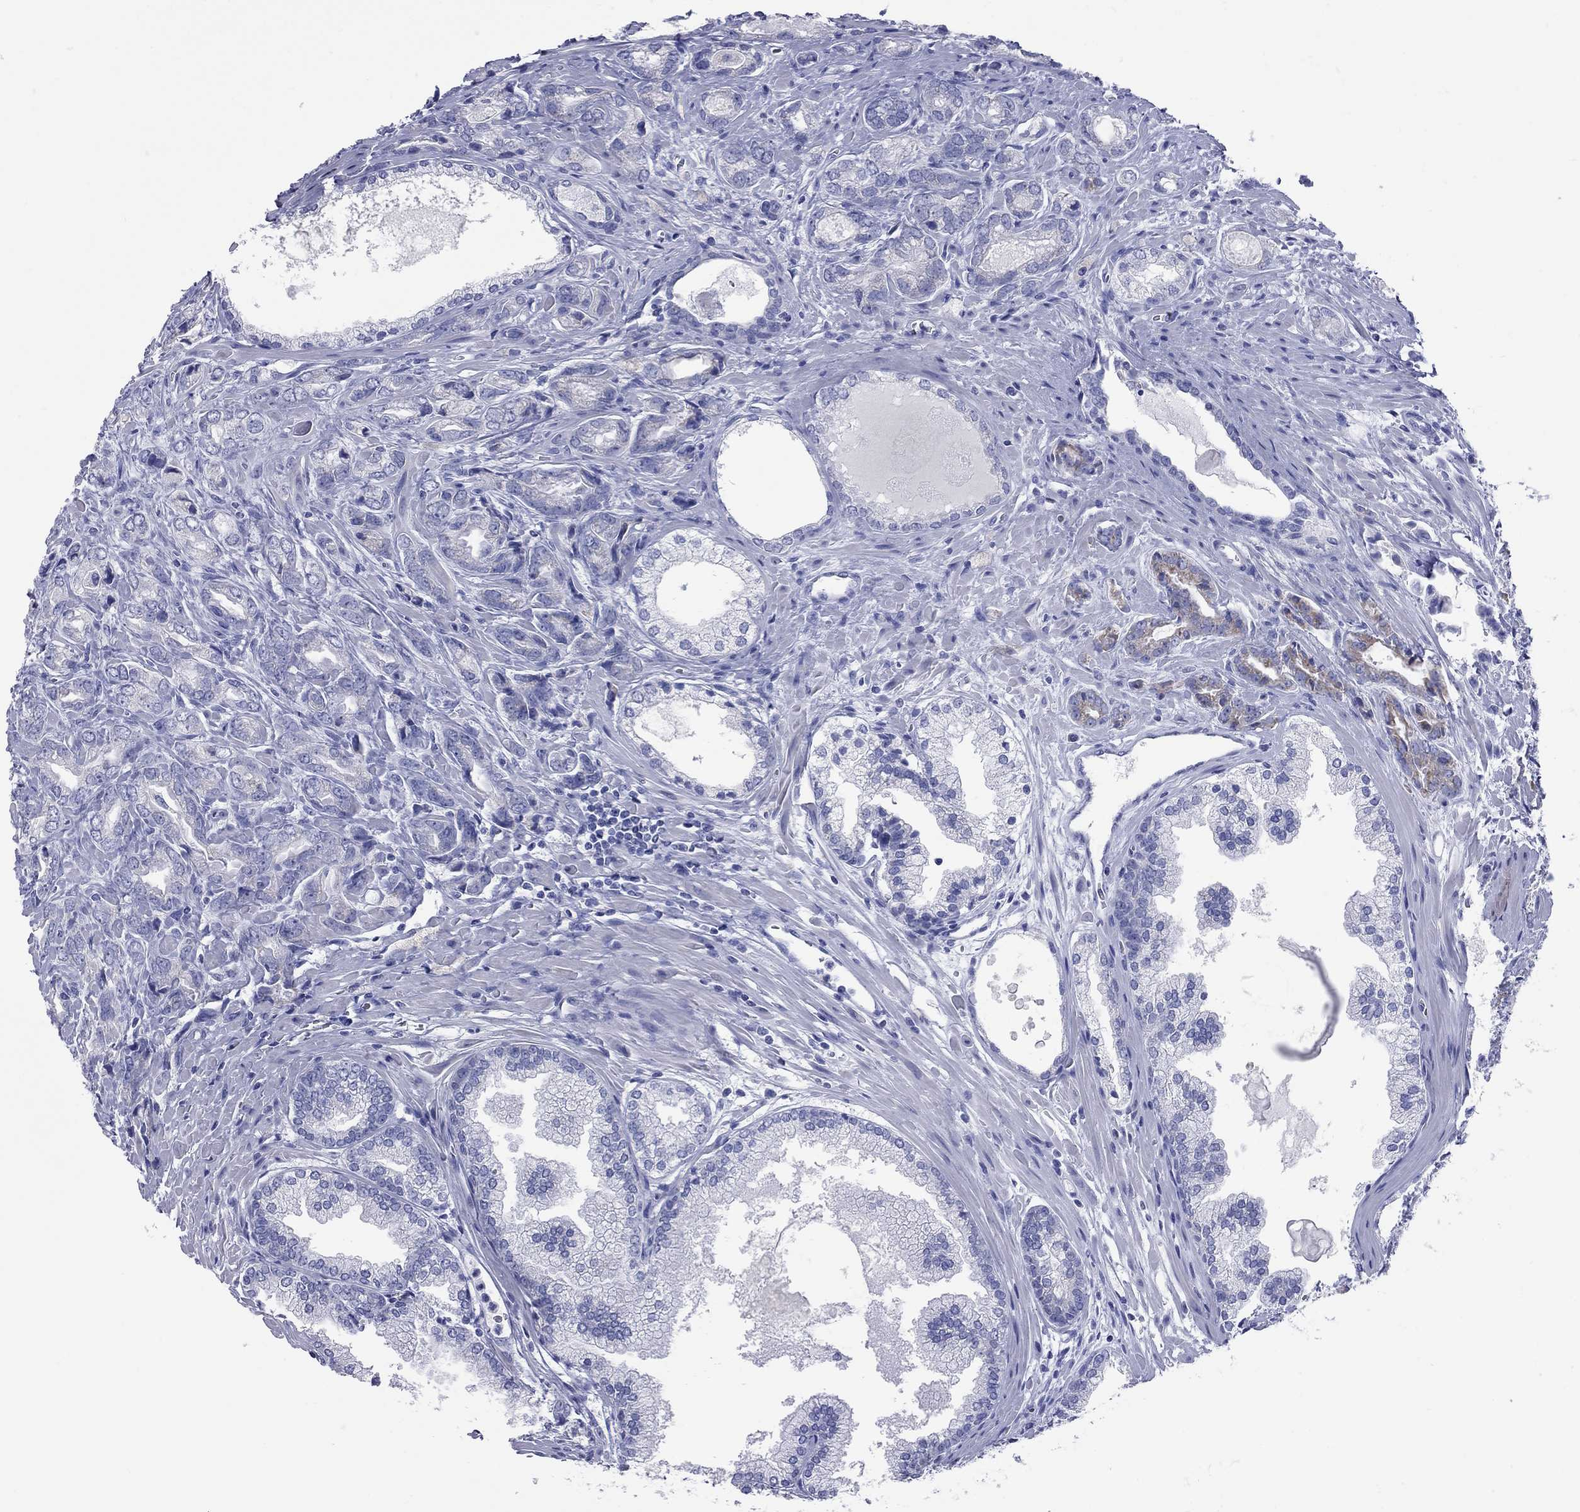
{"staining": {"intensity": "negative", "quantity": "none", "location": "none"}, "tissue": "prostate cancer", "cell_type": "Tumor cells", "image_type": "cancer", "snomed": [{"axis": "morphology", "description": "Adenocarcinoma, NOS"}, {"axis": "morphology", "description": "Adenocarcinoma, High grade"}, {"axis": "topography", "description": "Prostate"}], "caption": "Tumor cells show no significant expression in prostate cancer (adenocarcinoma).", "gene": "VSIG10", "patient": {"sex": "male", "age": 70}}